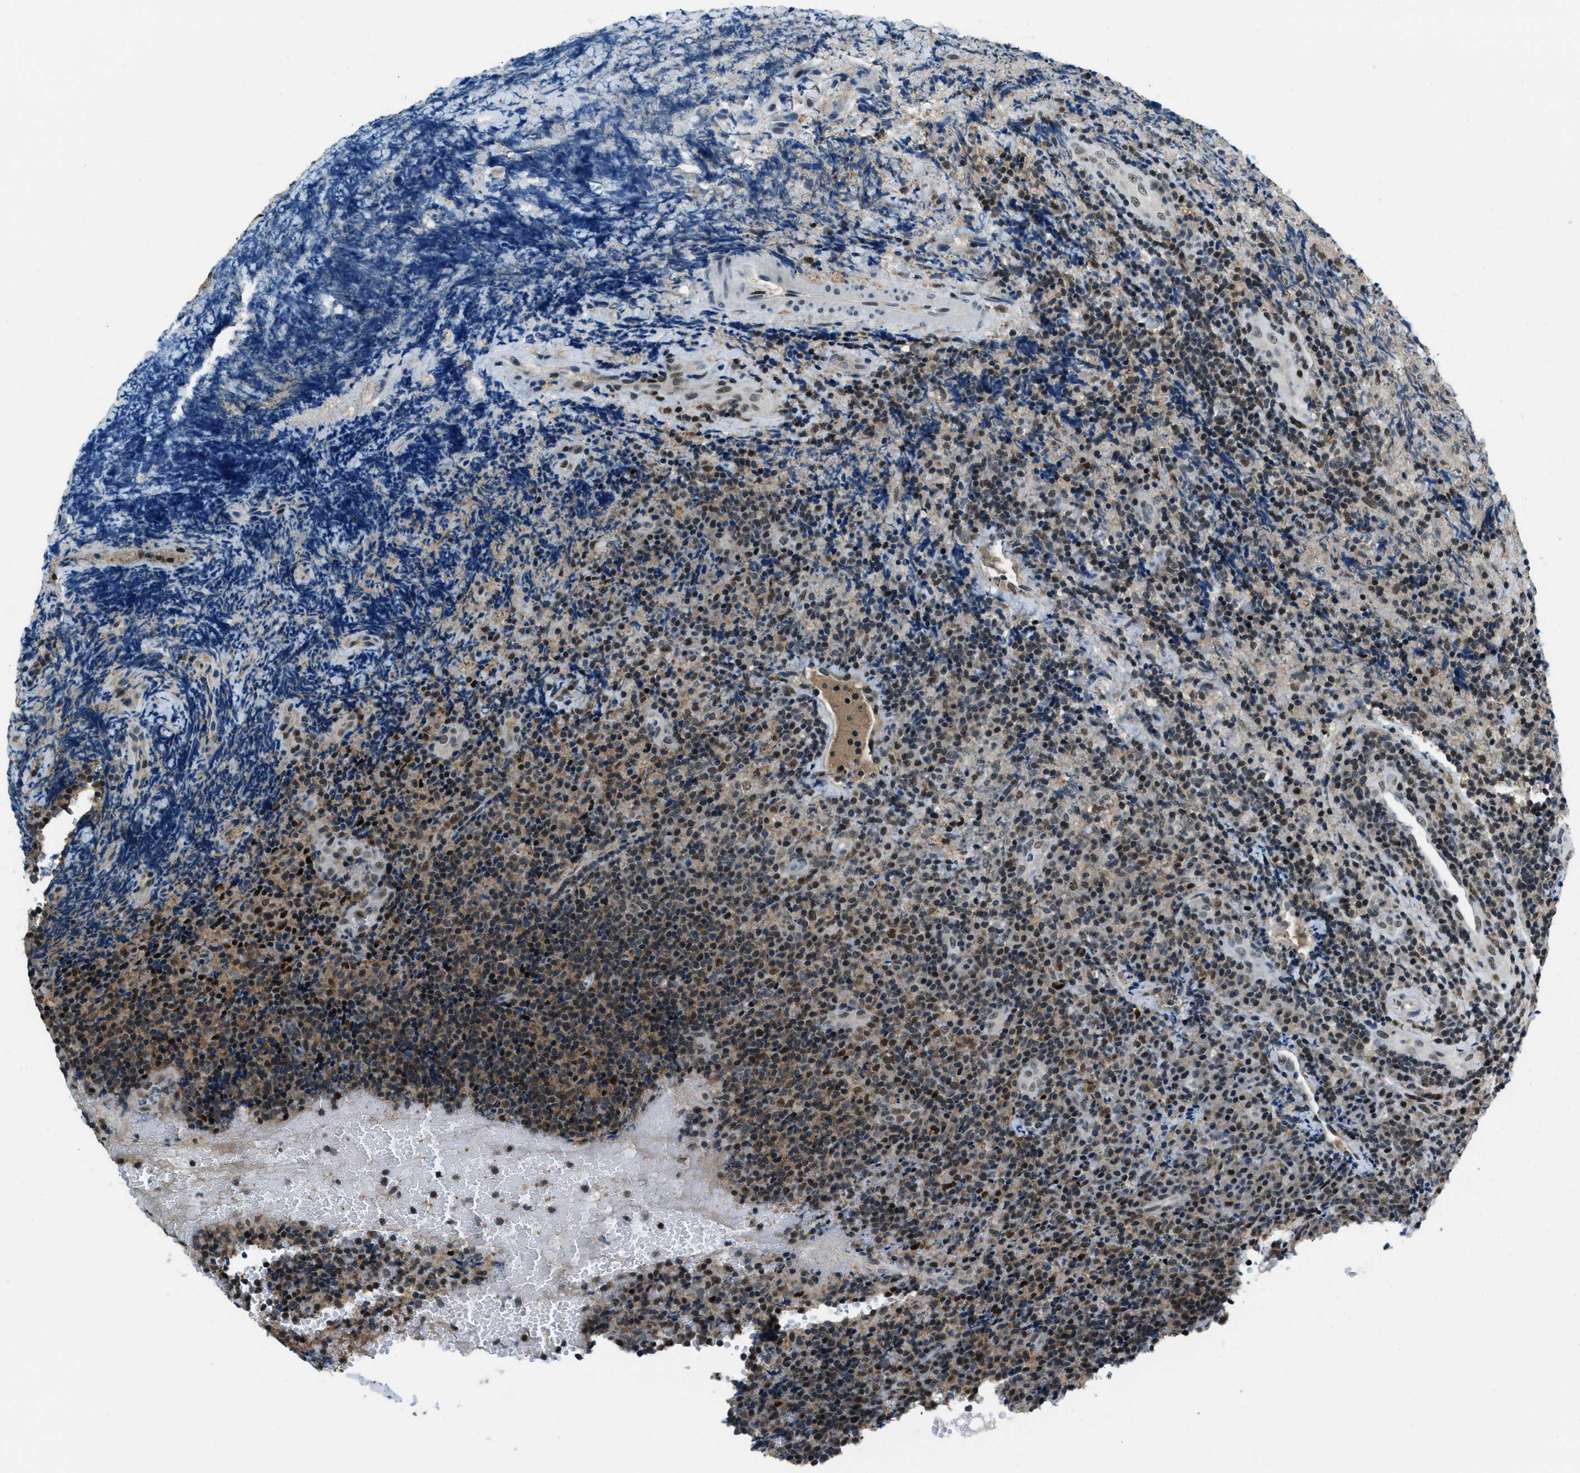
{"staining": {"intensity": "moderate", "quantity": ">75%", "location": "cytoplasmic/membranous,nuclear"}, "tissue": "lymphoma", "cell_type": "Tumor cells", "image_type": "cancer", "snomed": [{"axis": "morphology", "description": "Malignant lymphoma, non-Hodgkin's type, High grade"}, {"axis": "topography", "description": "Tonsil"}], "caption": "Human lymphoma stained with a protein marker exhibits moderate staining in tumor cells.", "gene": "OGFR", "patient": {"sex": "female", "age": 36}}